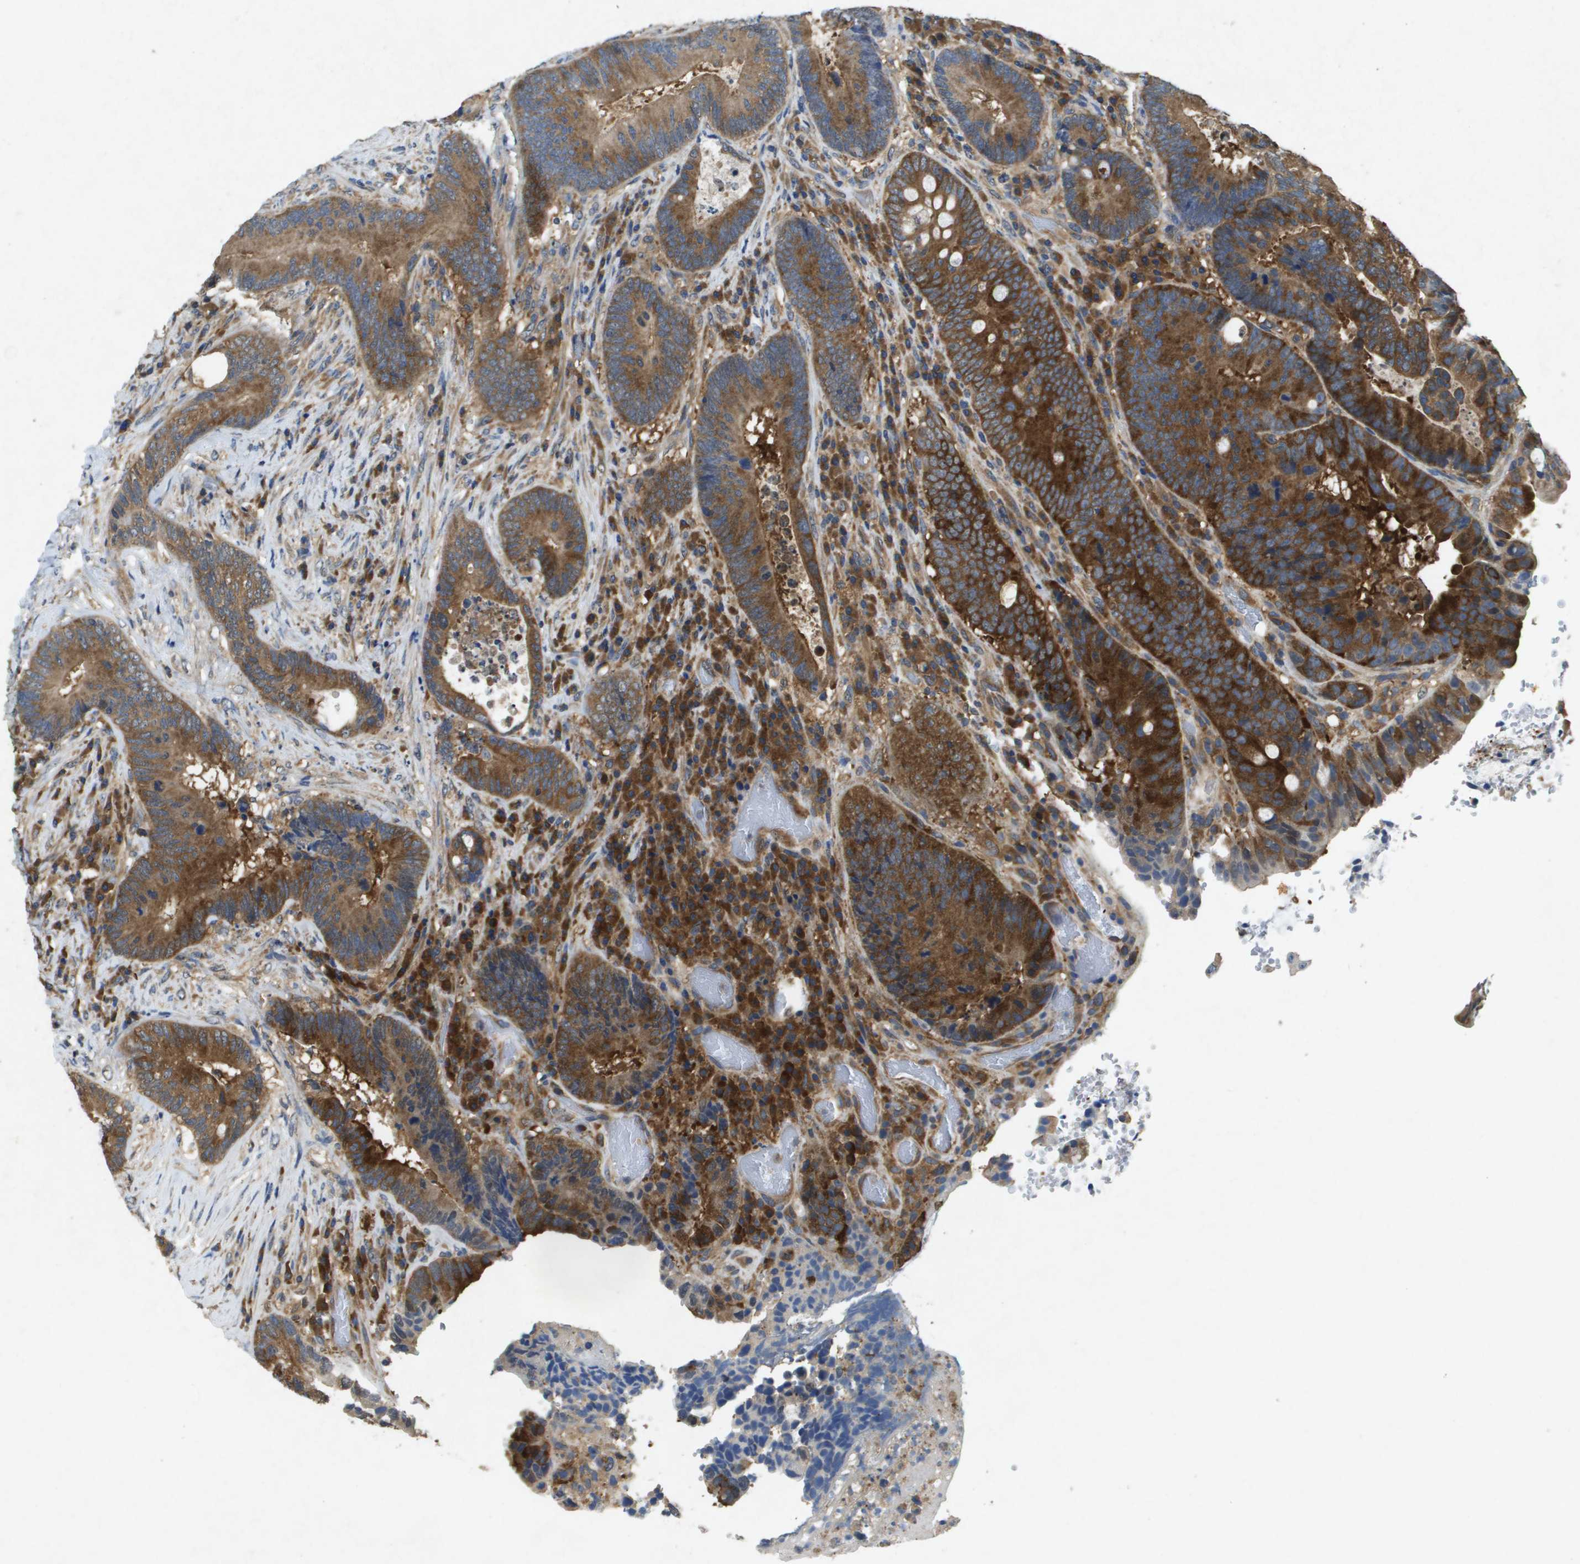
{"staining": {"intensity": "strong", "quantity": ">75%", "location": "cytoplasmic/membranous"}, "tissue": "colorectal cancer", "cell_type": "Tumor cells", "image_type": "cancer", "snomed": [{"axis": "morphology", "description": "Adenocarcinoma, NOS"}, {"axis": "topography", "description": "Rectum"}], "caption": "A brown stain shows strong cytoplasmic/membranous staining of a protein in human colorectal cancer (adenocarcinoma) tumor cells.", "gene": "PTPRT", "patient": {"sex": "female", "age": 89}}